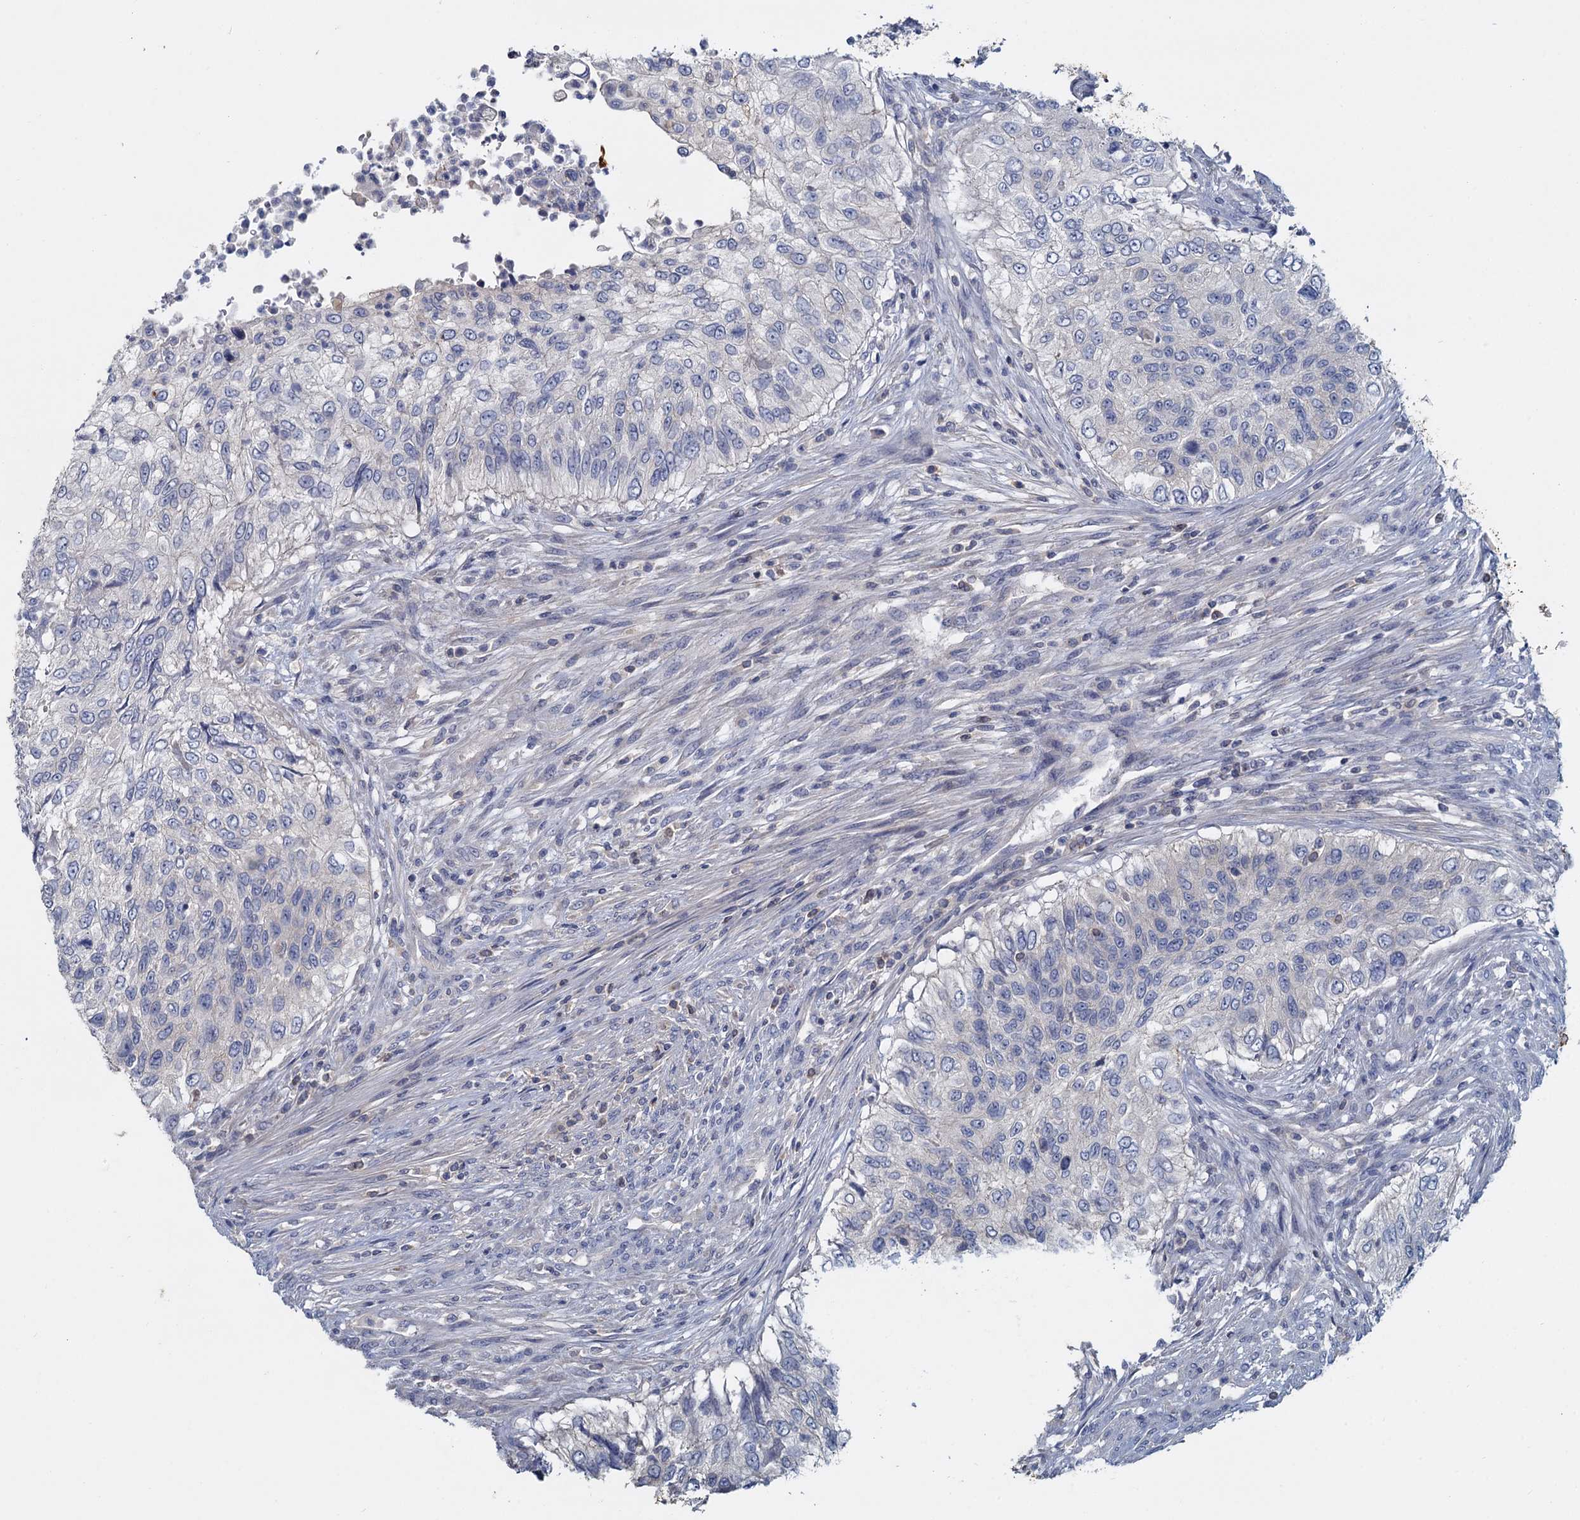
{"staining": {"intensity": "negative", "quantity": "none", "location": "none"}, "tissue": "urothelial cancer", "cell_type": "Tumor cells", "image_type": "cancer", "snomed": [{"axis": "morphology", "description": "Urothelial carcinoma, High grade"}, {"axis": "topography", "description": "Urinary bladder"}], "caption": "Immunohistochemistry of human high-grade urothelial carcinoma reveals no staining in tumor cells.", "gene": "ACSM3", "patient": {"sex": "female", "age": 60}}